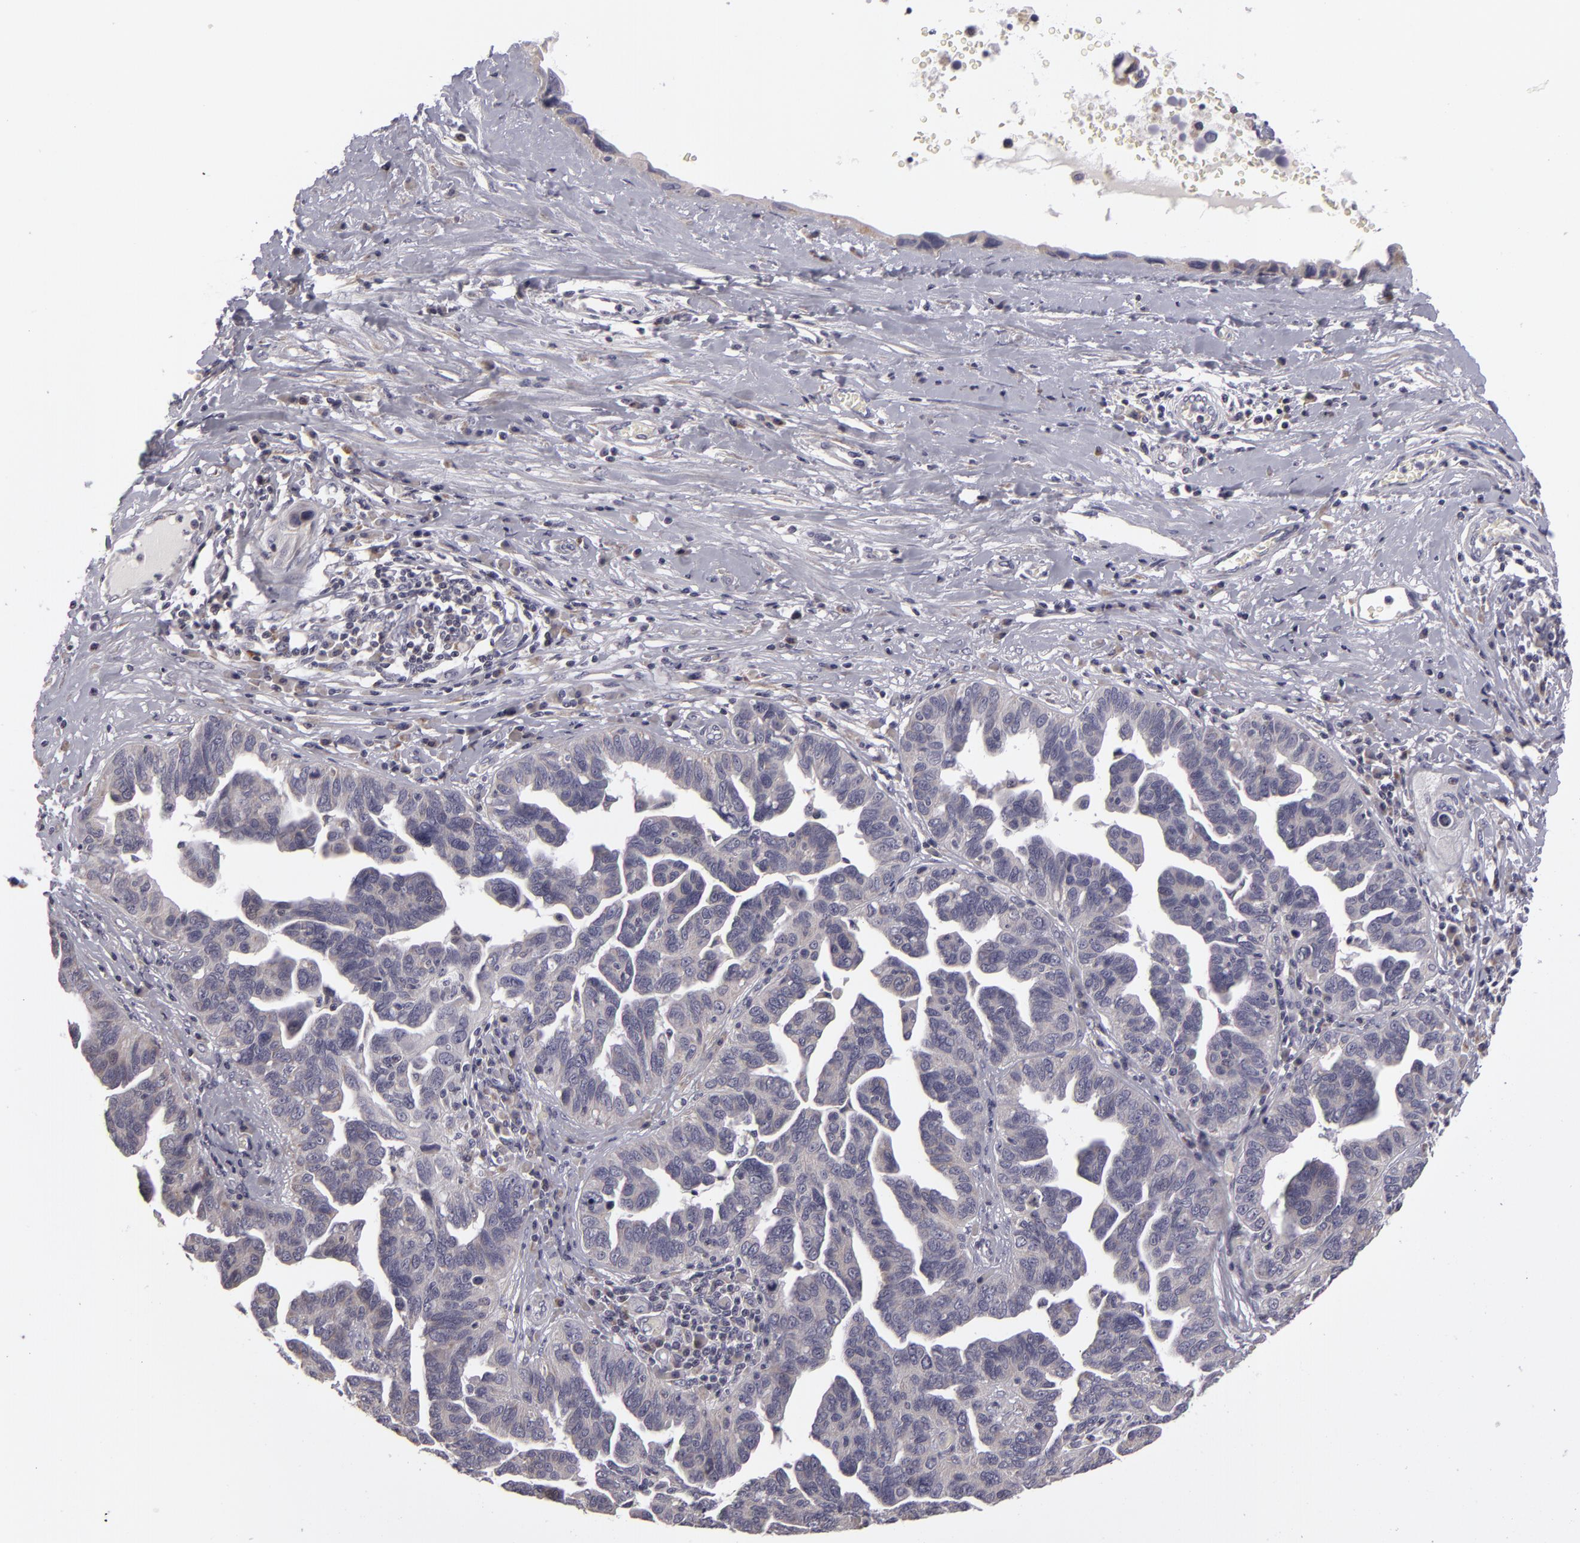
{"staining": {"intensity": "weak", "quantity": "<25%", "location": "cytoplasmic/membranous"}, "tissue": "ovarian cancer", "cell_type": "Tumor cells", "image_type": "cancer", "snomed": [{"axis": "morphology", "description": "Cystadenocarcinoma, serous, NOS"}, {"axis": "topography", "description": "Ovary"}], "caption": "Protein analysis of ovarian serous cystadenocarcinoma displays no significant positivity in tumor cells.", "gene": "ATP2B3", "patient": {"sex": "female", "age": 64}}